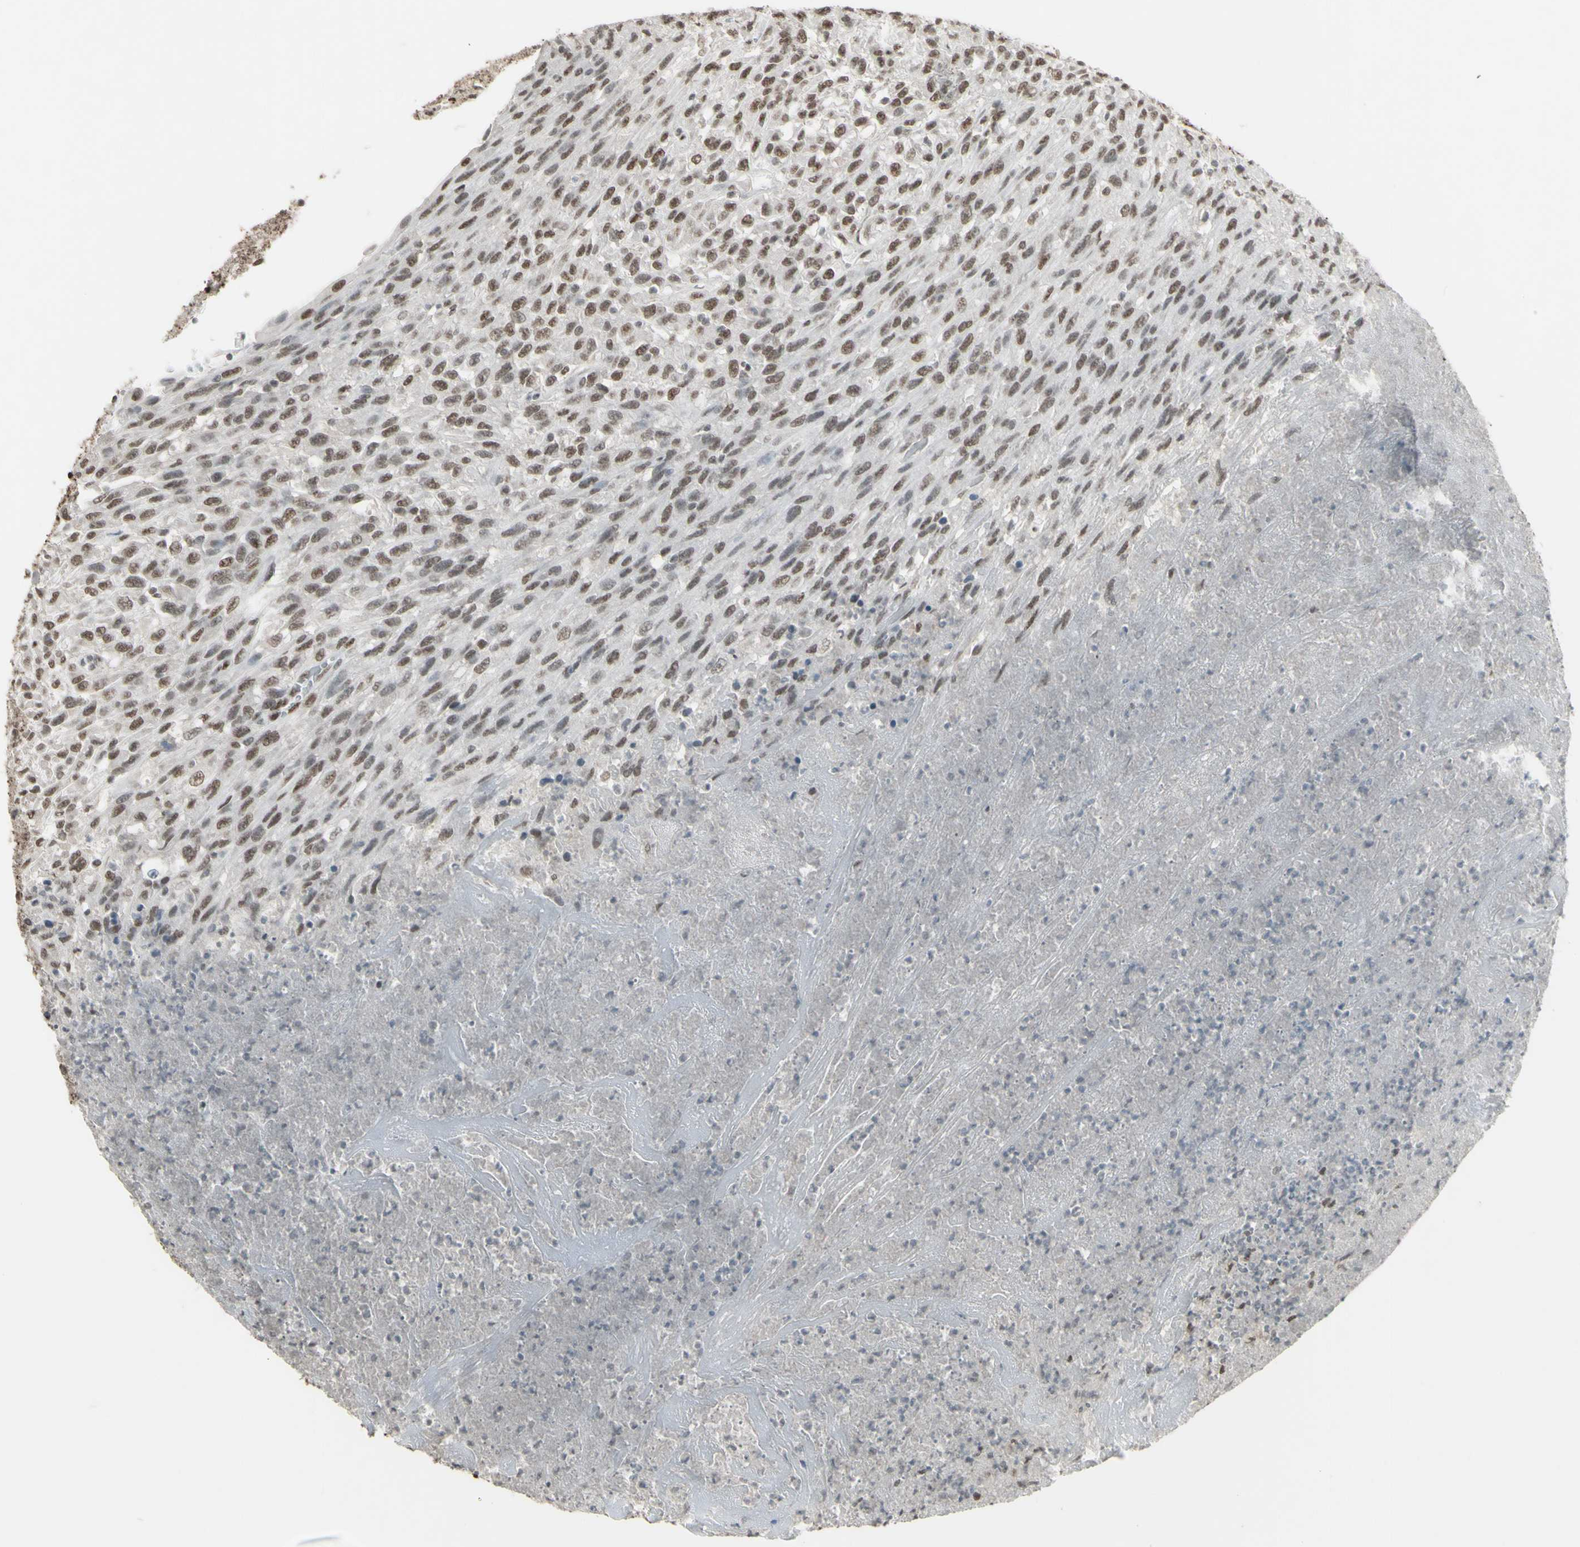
{"staining": {"intensity": "moderate", "quantity": ">75%", "location": "nuclear"}, "tissue": "urothelial cancer", "cell_type": "Tumor cells", "image_type": "cancer", "snomed": [{"axis": "morphology", "description": "Urothelial carcinoma, High grade"}, {"axis": "topography", "description": "Urinary bladder"}], "caption": "Moderate nuclear expression for a protein is appreciated in about >75% of tumor cells of urothelial cancer using immunohistochemistry (IHC).", "gene": "TRIM28", "patient": {"sex": "male", "age": 66}}